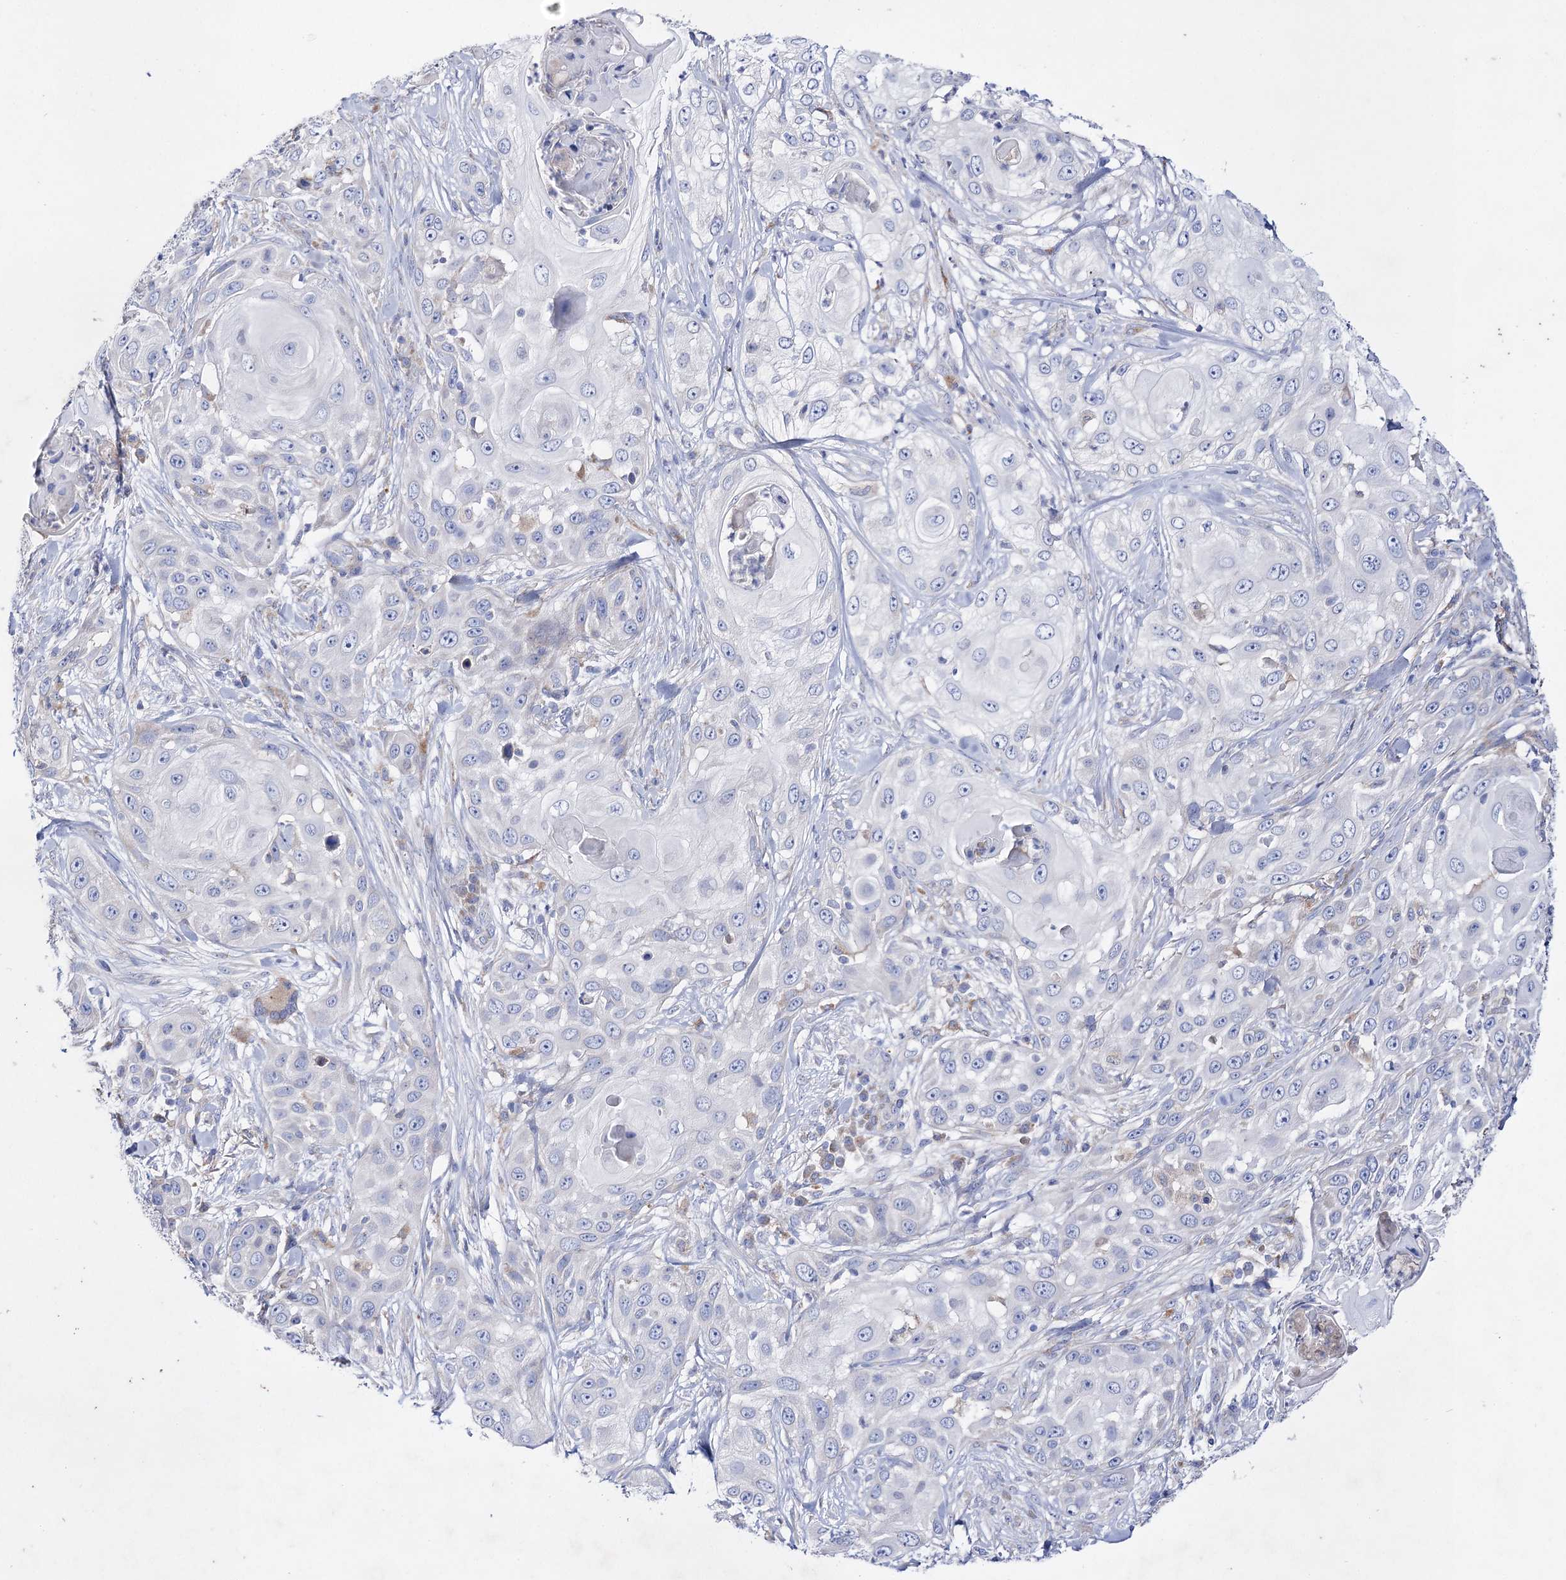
{"staining": {"intensity": "negative", "quantity": "none", "location": "none"}, "tissue": "skin cancer", "cell_type": "Tumor cells", "image_type": "cancer", "snomed": [{"axis": "morphology", "description": "Squamous cell carcinoma, NOS"}, {"axis": "topography", "description": "Skin"}], "caption": "Immunohistochemistry (IHC) of skin squamous cell carcinoma exhibits no positivity in tumor cells.", "gene": "NAGLU", "patient": {"sex": "female", "age": 44}}